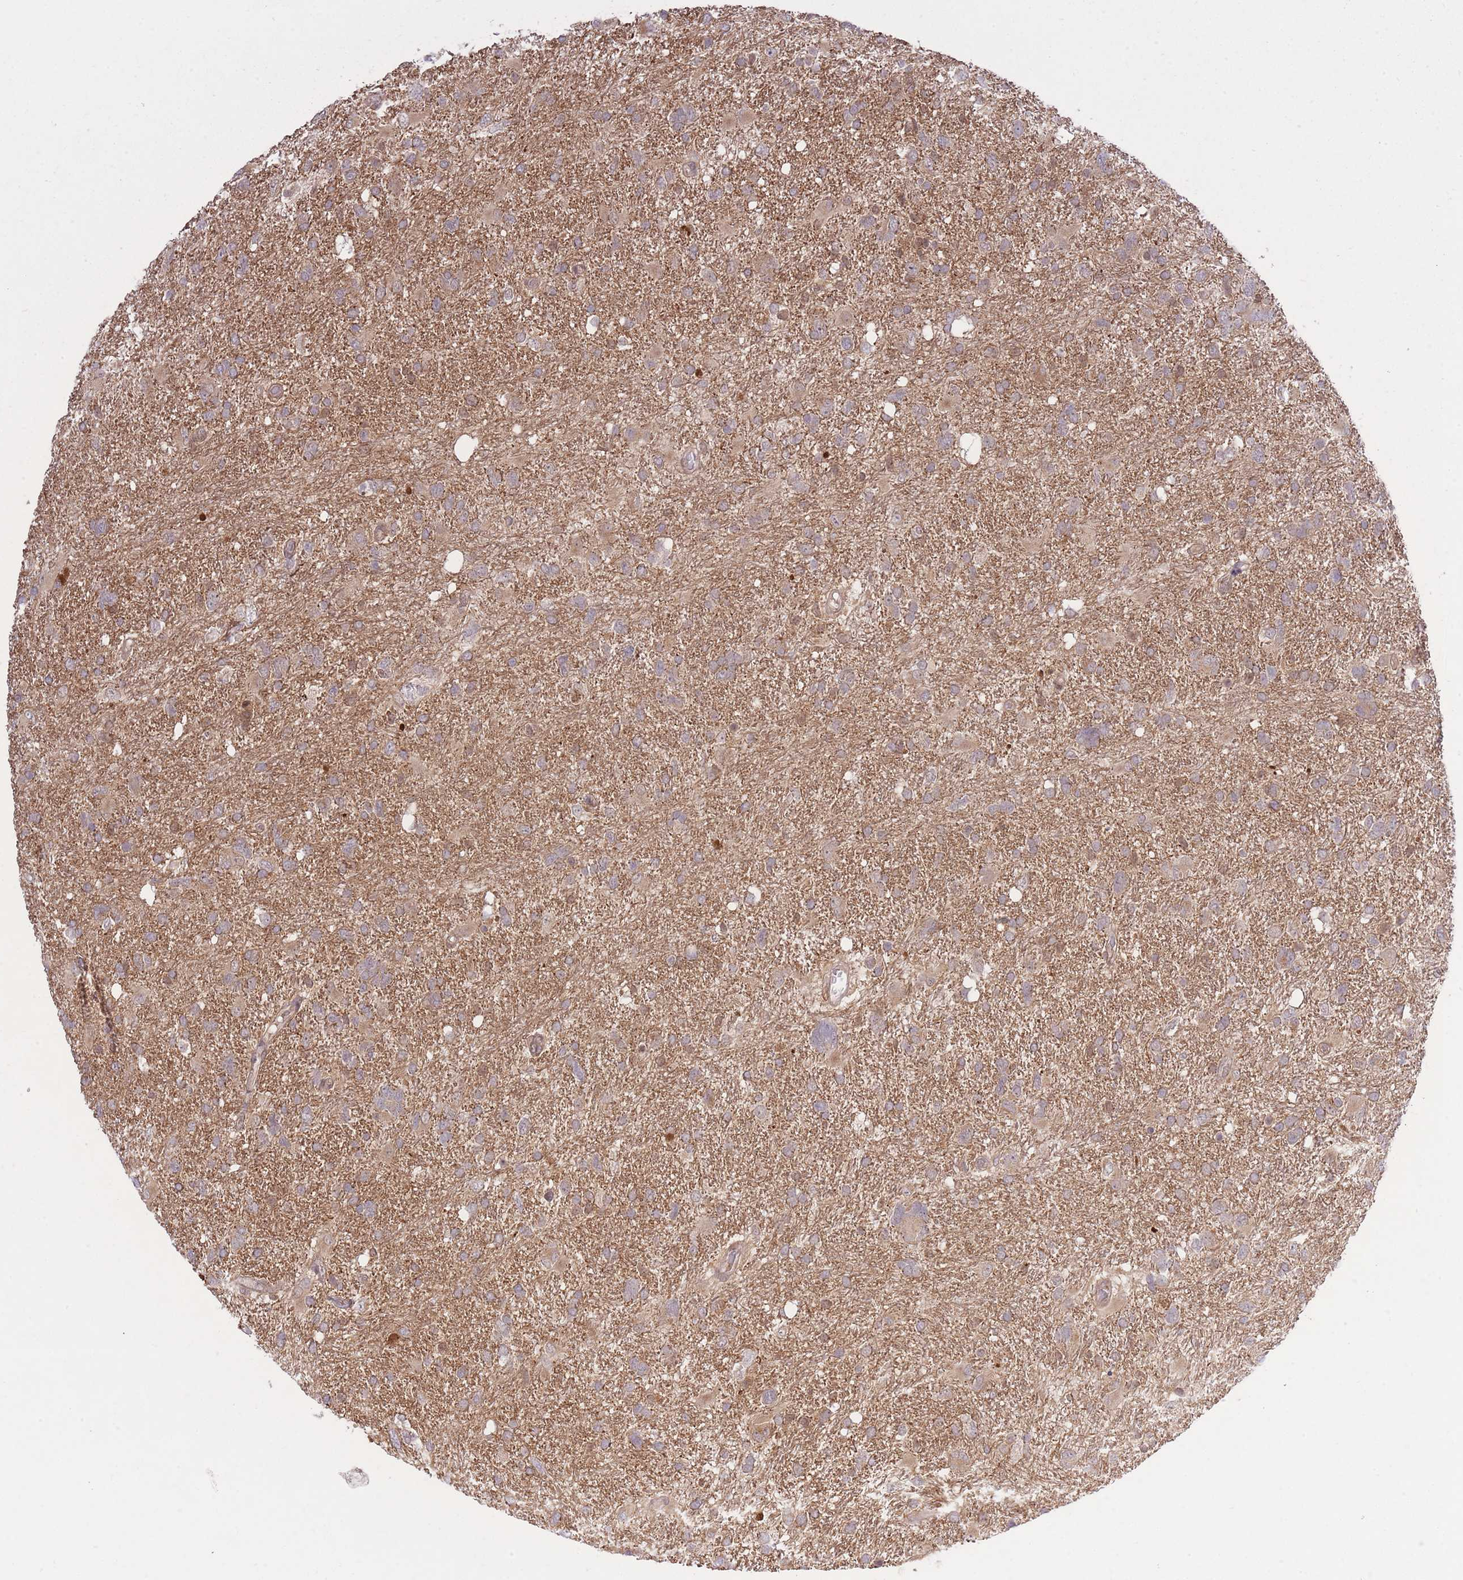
{"staining": {"intensity": "weak", "quantity": "25%-75%", "location": "cytoplasmic/membranous"}, "tissue": "glioma", "cell_type": "Tumor cells", "image_type": "cancer", "snomed": [{"axis": "morphology", "description": "Glioma, malignant, High grade"}, {"axis": "topography", "description": "Brain"}], "caption": "Immunohistochemical staining of human malignant glioma (high-grade) exhibits weak cytoplasmic/membranous protein positivity in about 25%-75% of tumor cells. (Stains: DAB in brown, nuclei in blue, Microscopy: brightfield microscopy at high magnification).", "gene": "ZNF391", "patient": {"sex": "male", "age": 61}}